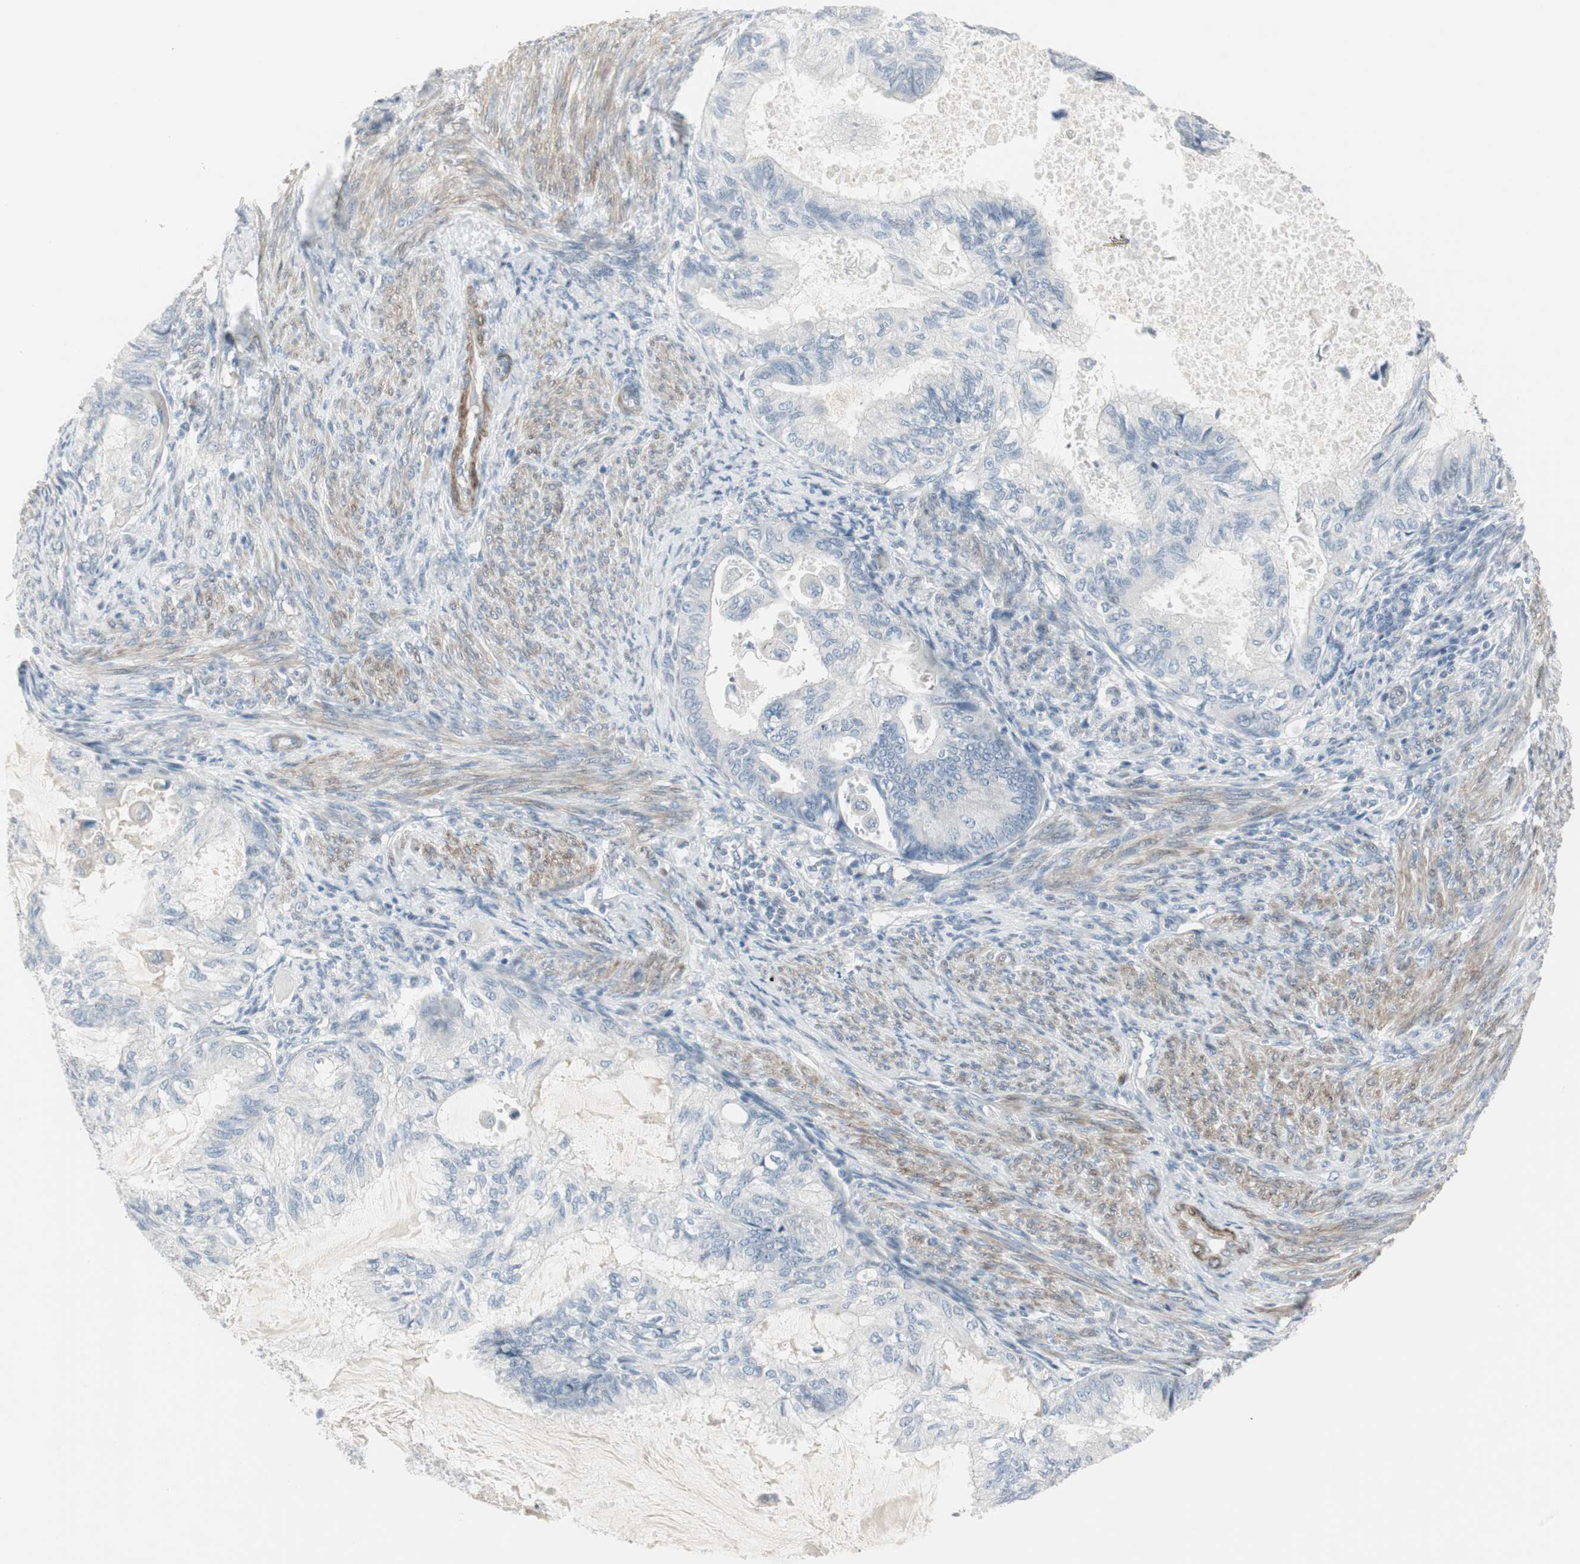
{"staining": {"intensity": "negative", "quantity": "none", "location": "none"}, "tissue": "cervical cancer", "cell_type": "Tumor cells", "image_type": "cancer", "snomed": [{"axis": "morphology", "description": "Normal tissue, NOS"}, {"axis": "morphology", "description": "Adenocarcinoma, NOS"}, {"axis": "topography", "description": "Cervix"}, {"axis": "topography", "description": "Endometrium"}], "caption": "The immunohistochemistry (IHC) histopathology image has no significant expression in tumor cells of cervical cancer (adenocarcinoma) tissue.", "gene": "DMPK", "patient": {"sex": "female", "age": 86}}